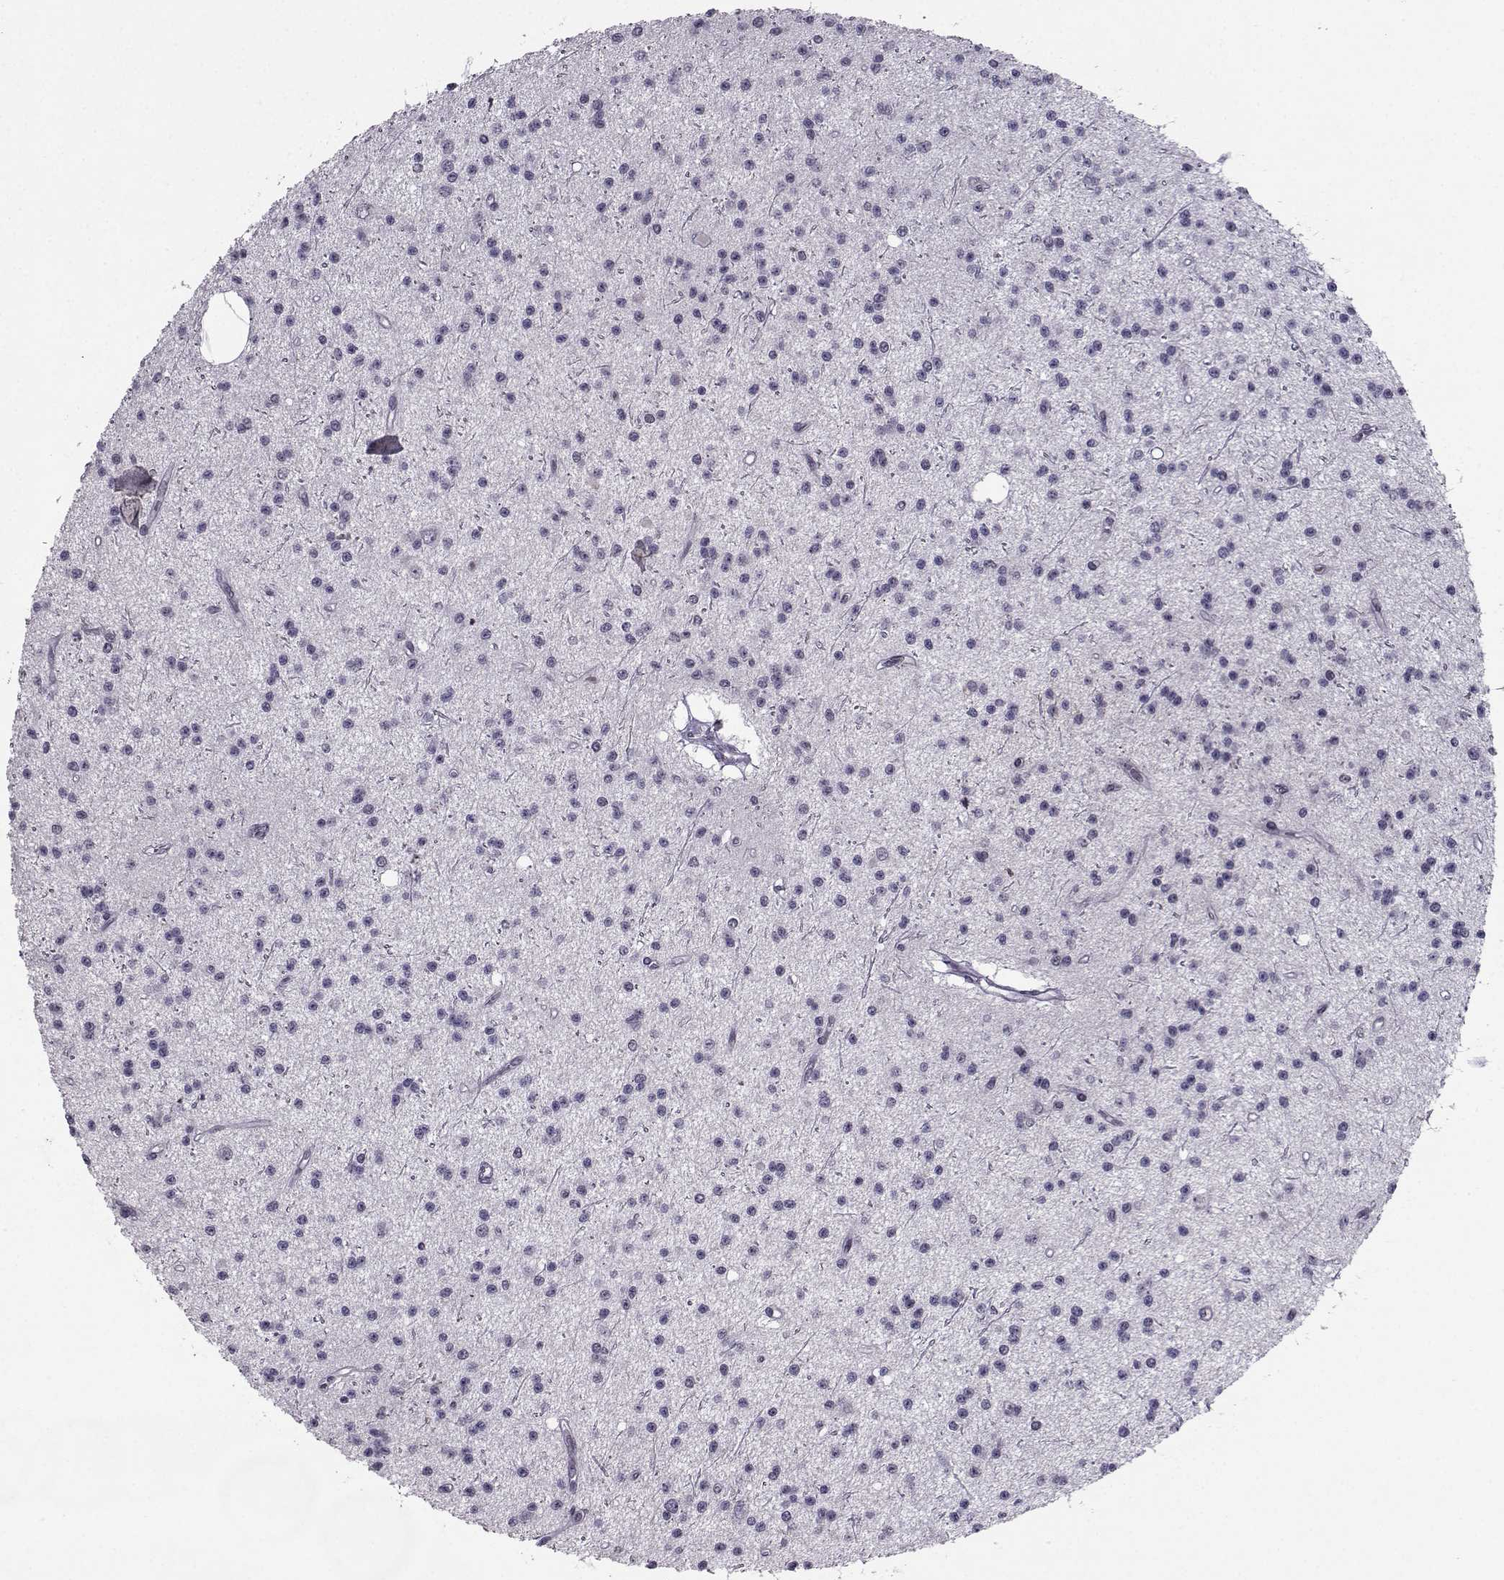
{"staining": {"intensity": "negative", "quantity": "none", "location": "none"}, "tissue": "glioma", "cell_type": "Tumor cells", "image_type": "cancer", "snomed": [{"axis": "morphology", "description": "Glioma, malignant, Low grade"}, {"axis": "topography", "description": "Brain"}], "caption": "Tumor cells are negative for protein expression in human malignant glioma (low-grade).", "gene": "LIN28A", "patient": {"sex": "male", "age": 27}}